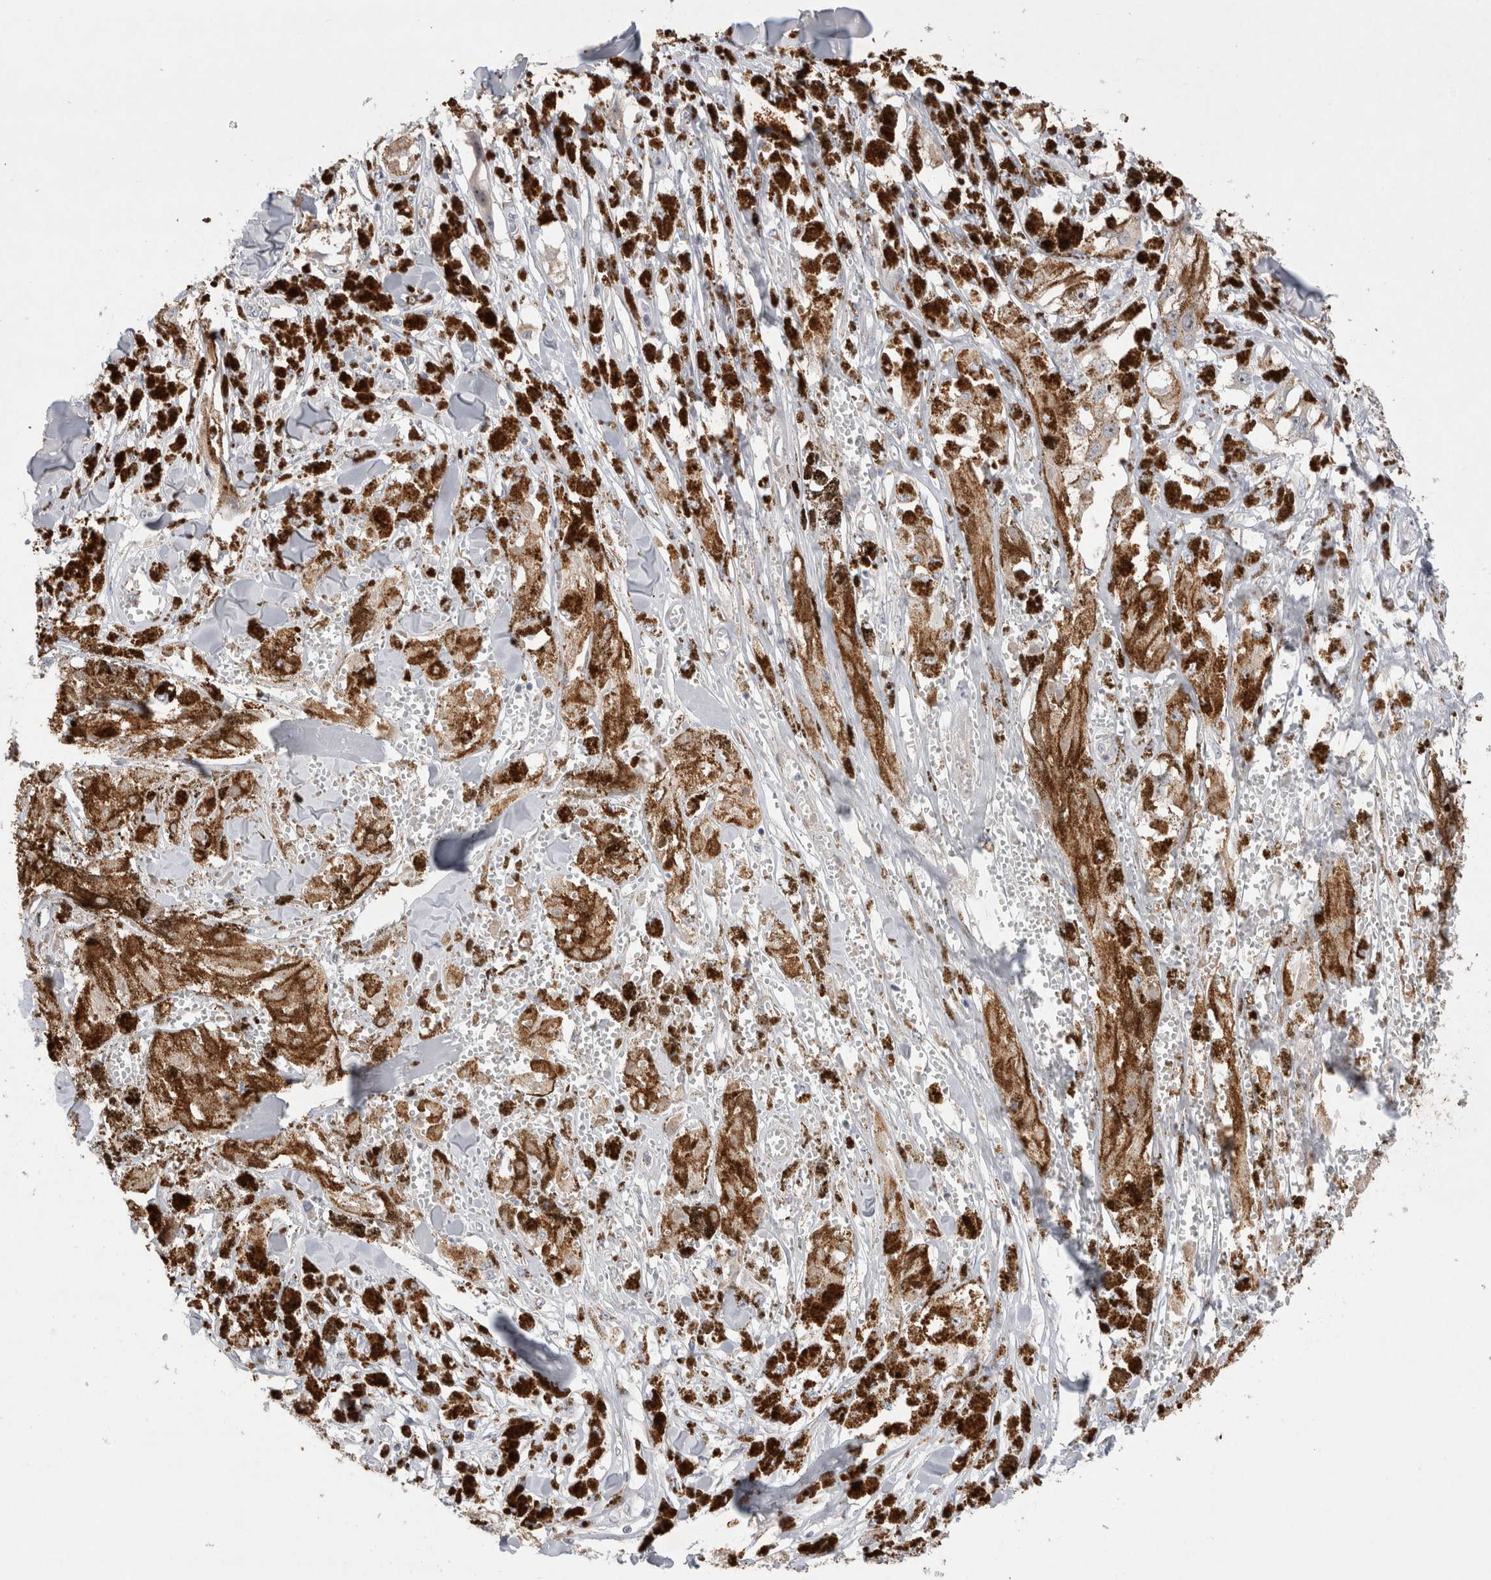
{"staining": {"intensity": "moderate", "quantity": ">75%", "location": "cytoplasmic/membranous"}, "tissue": "melanoma", "cell_type": "Tumor cells", "image_type": "cancer", "snomed": [{"axis": "morphology", "description": "Malignant melanoma, NOS"}, {"axis": "topography", "description": "Skin"}], "caption": "Tumor cells reveal medium levels of moderate cytoplasmic/membranous positivity in approximately >75% of cells in human malignant melanoma.", "gene": "CHADL", "patient": {"sex": "male", "age": 88}}